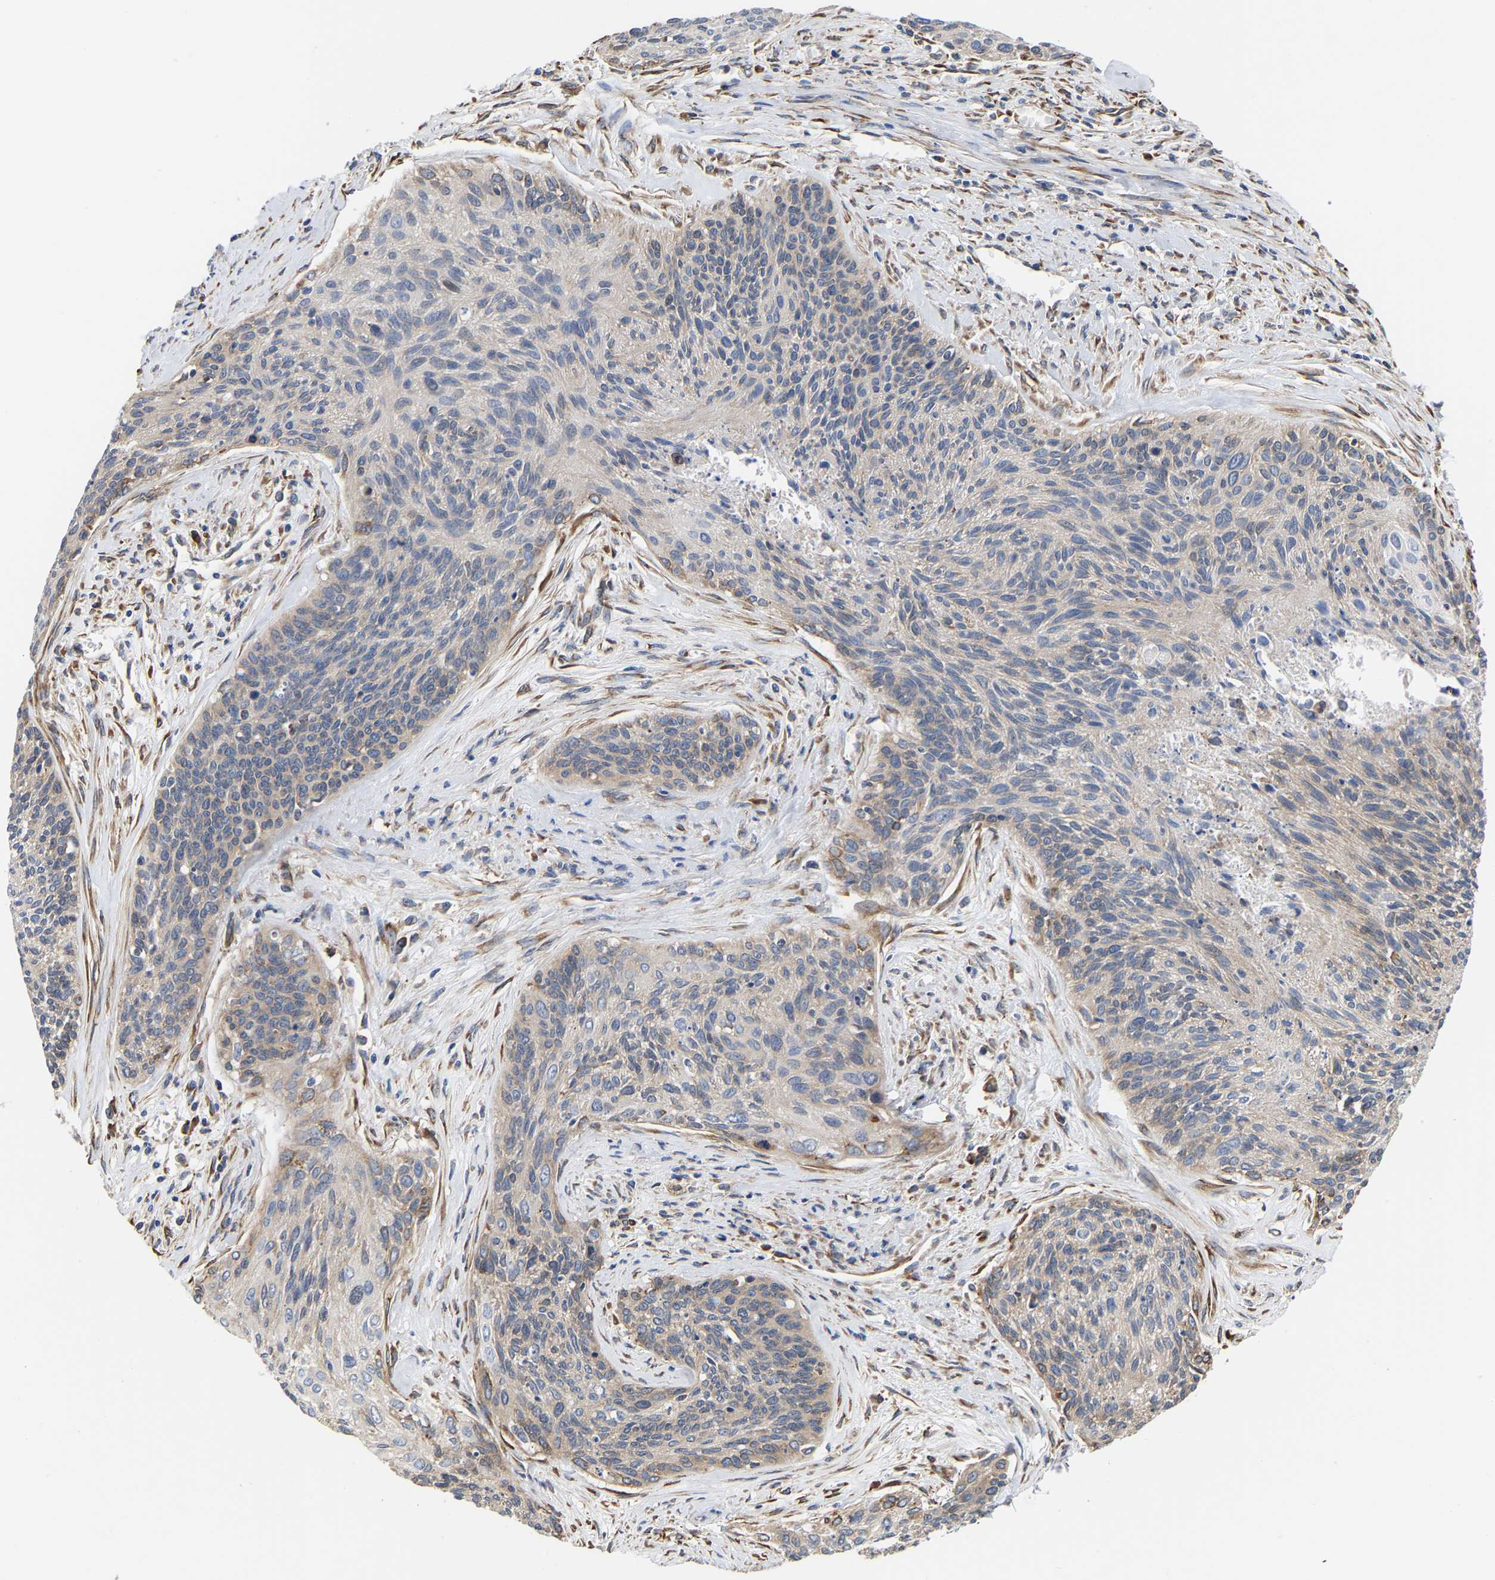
{"staining": {"intensity": "weak", "quantity": "<25%", "location": "cytoplasmic/membranous"}, "tissue": "cervical cancer", "cell_type": "Tumor cells", "image_type": "cancer", "snomed": [{"axis": "morphology", "description": "Squamous cell carcinoma, NOS"}, {"axis": "topography", "description": "Cervix"}], "caption": "An image of human squamous cell carcinoma (cervical) is negative for staining in tumor cells.", "gene": "ARAP1", "patient": {"sex": "female", "age": 55}}